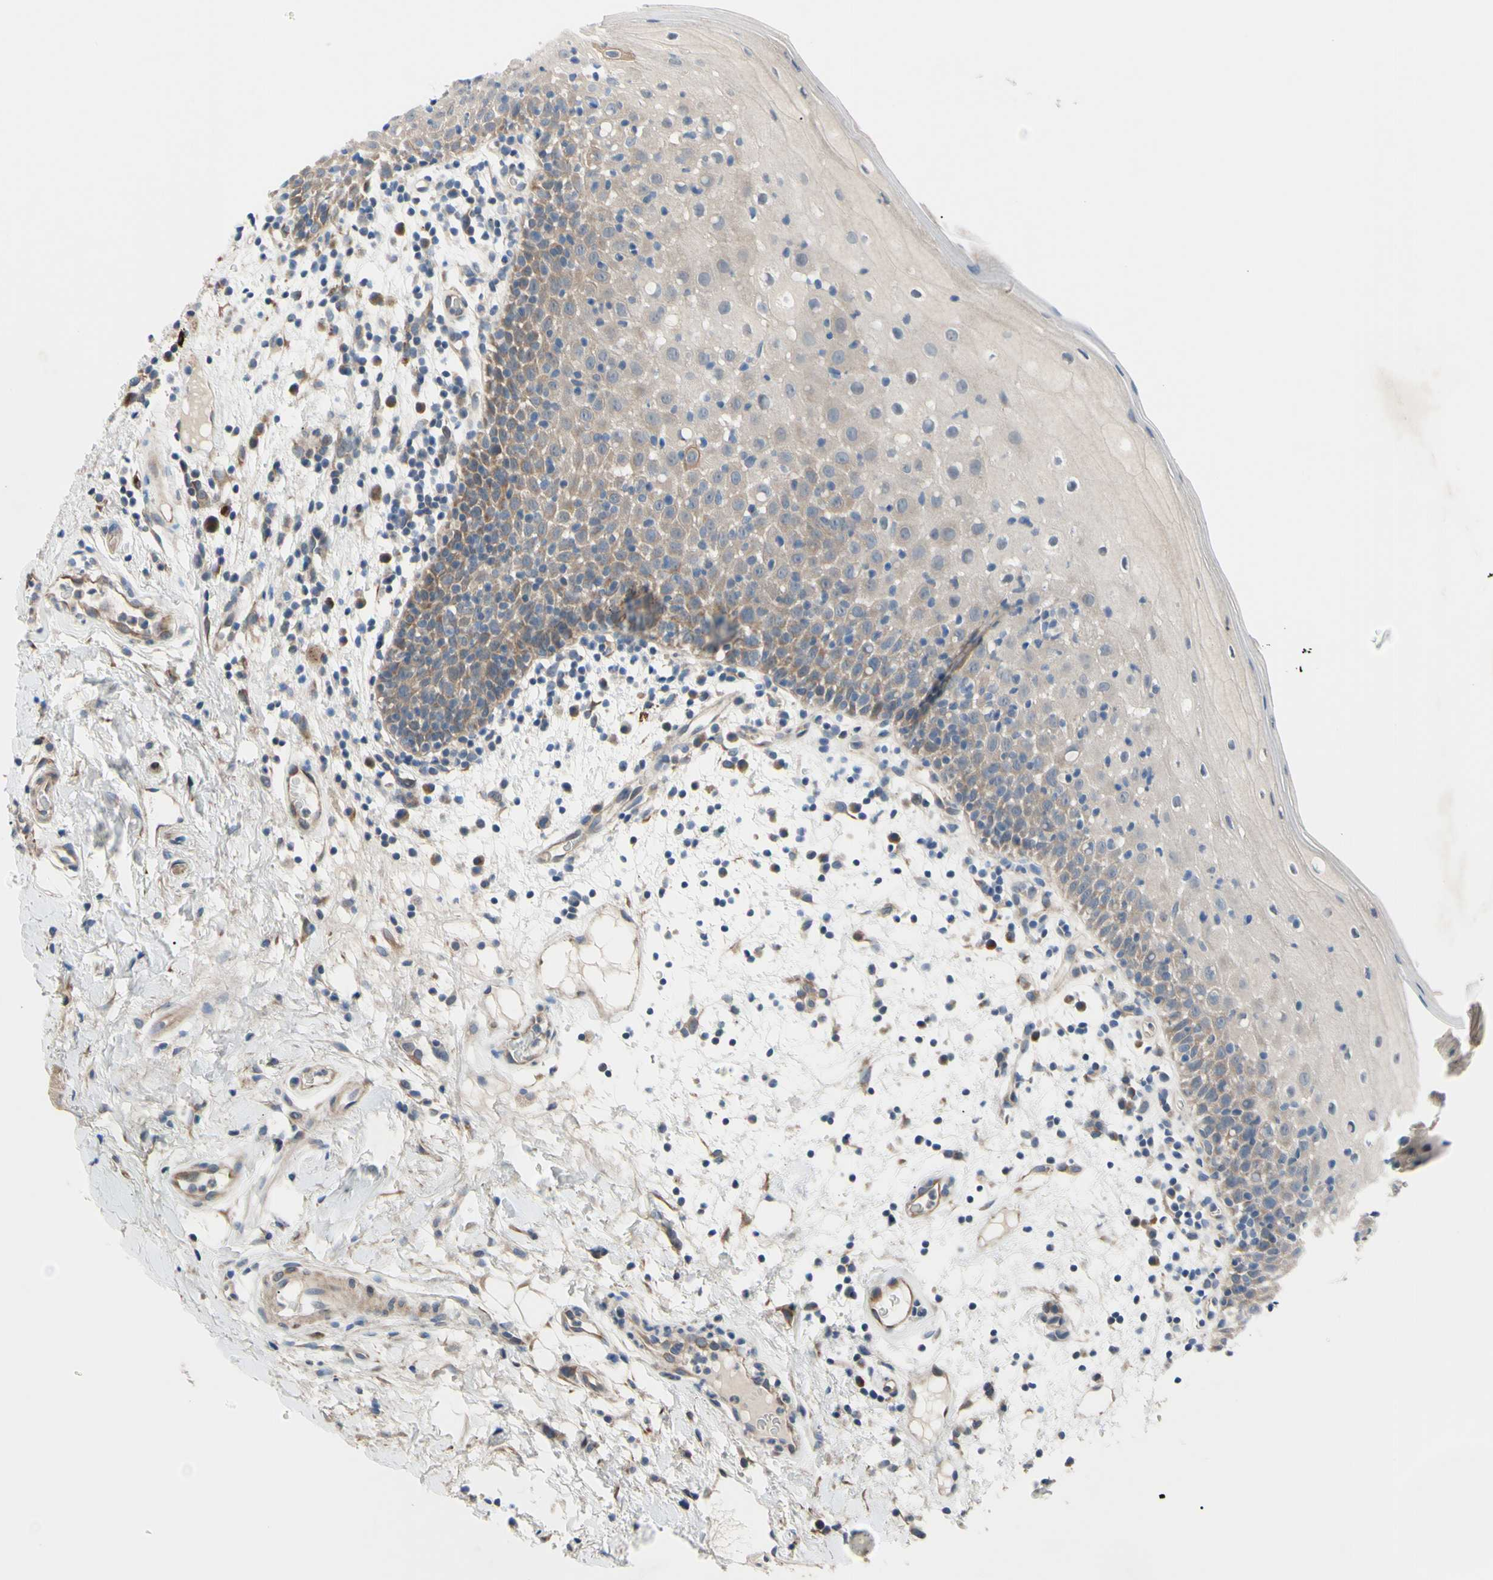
{"staining": {"intensity": "strong", "quantity": "<25%", "location": "cytoplasmic/membranous"}, "tissue": "oral mucosa", "cell_type": "Squamous epithelial cells", "image_type": "normal", "snomed": [{"axis": "morphology", "description": "Normal tissue, NOS"}, {"axis": "morphology", "description": "Squamous cell carcinoma, NOS"}, {"axis": "topography", "description": "Skeletal muscle"}, {"axis": "topography", "description": "Oral tissue"}], "caption": "Immunohistochemistry (IHC) (DAB) staining of normal human oral mucosa shows strong cytoplasmic/membranous protein expression in about <25% of squamous epithelial cells.", "gene": "SVIL", "patient": {"sex": "male", "age": 71}}